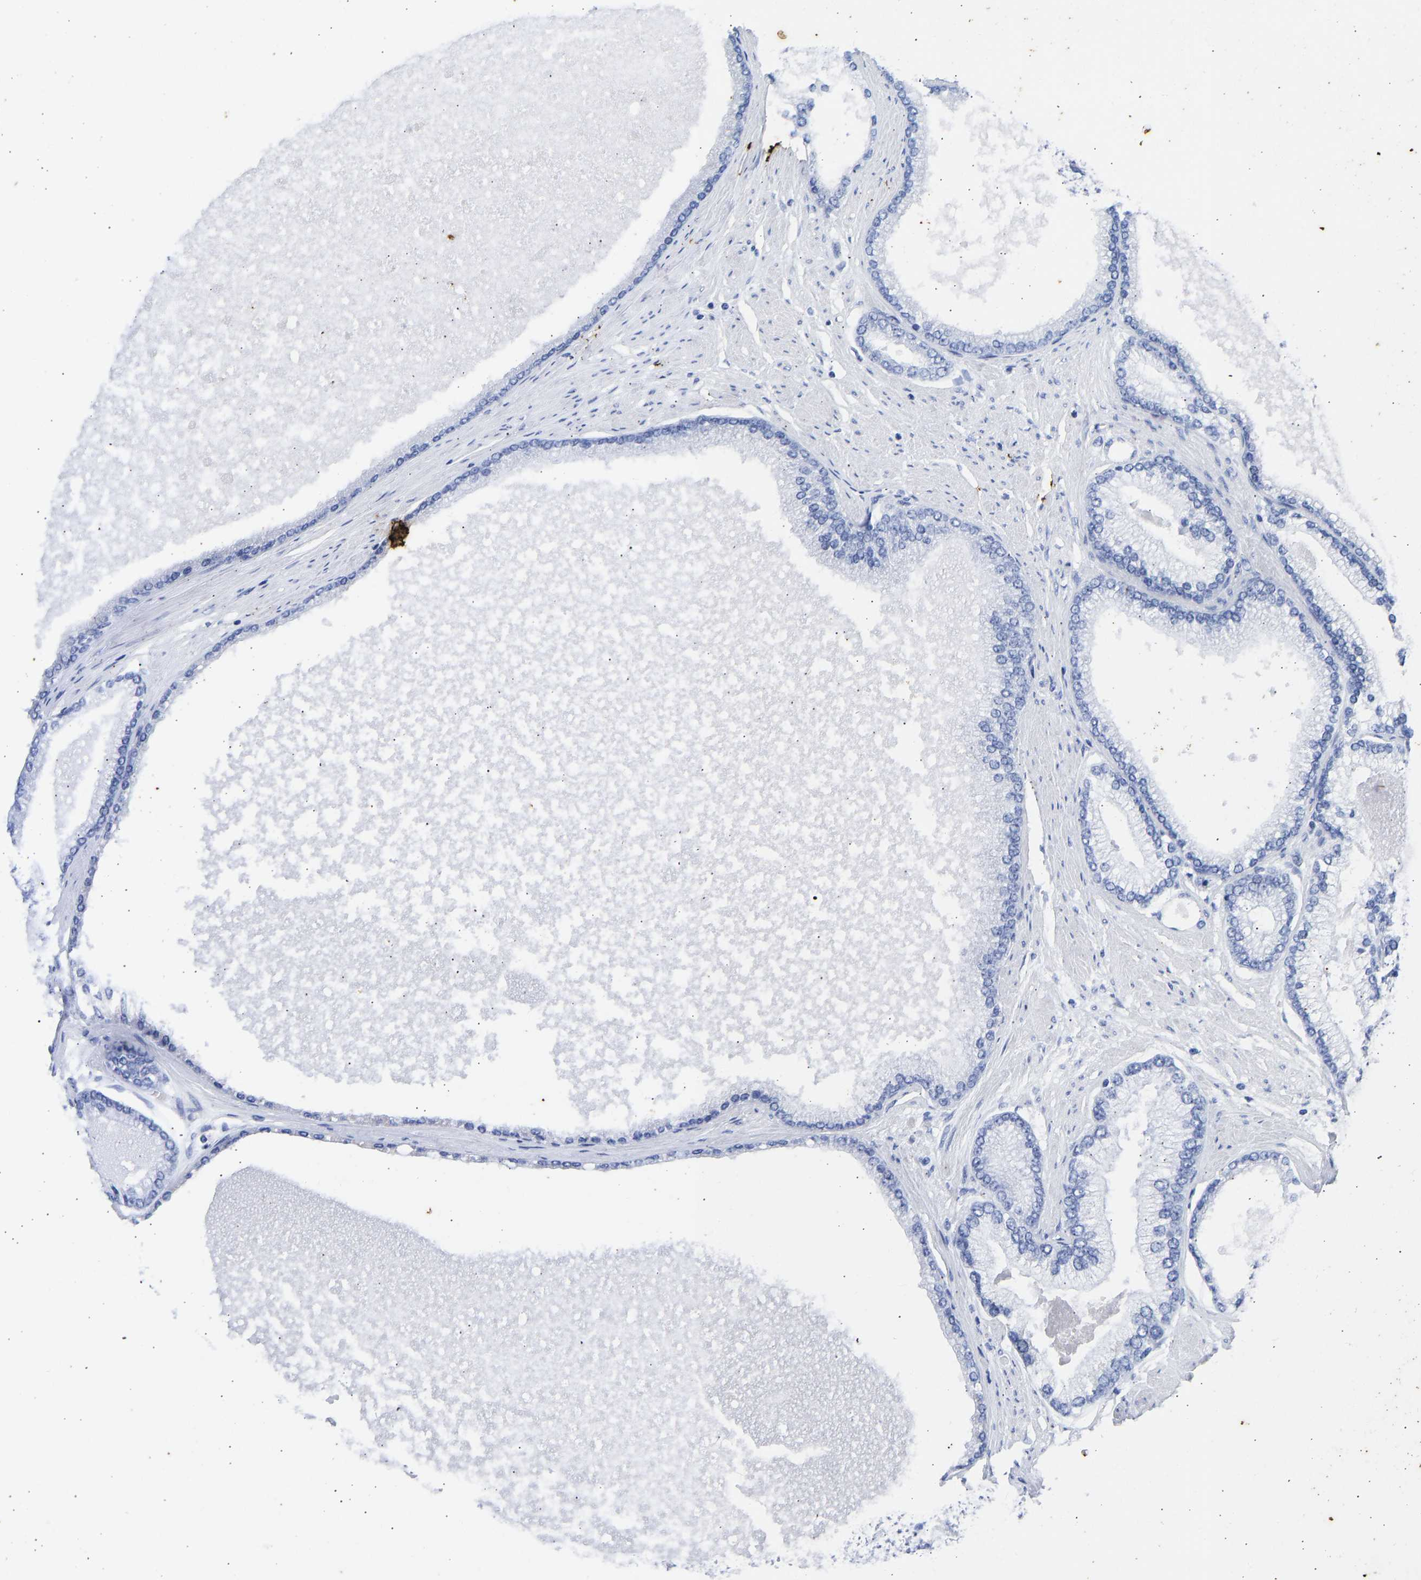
{"staining": {"intensity": "negative", "quantity": "none", "location": "none"}, "tissue": "prostate cancer", "cell_type": "Tumor cells", "image_type": "cancer", "snomed": [{"axis": "morphology", "description": "Adenocarcinoma, High grade"}, {"axis": "topography", "description": "Prostate"}], "caption": "Tumor cells are negative for brown protein staining in prostate cancer (high-grade adenocarcinoma). (DAB (3,3'-diaminobenzidine) IHC with hematoxylin counter stain).", "gene": "KRT1", "patient": {"sex": "male", "age": 61}}